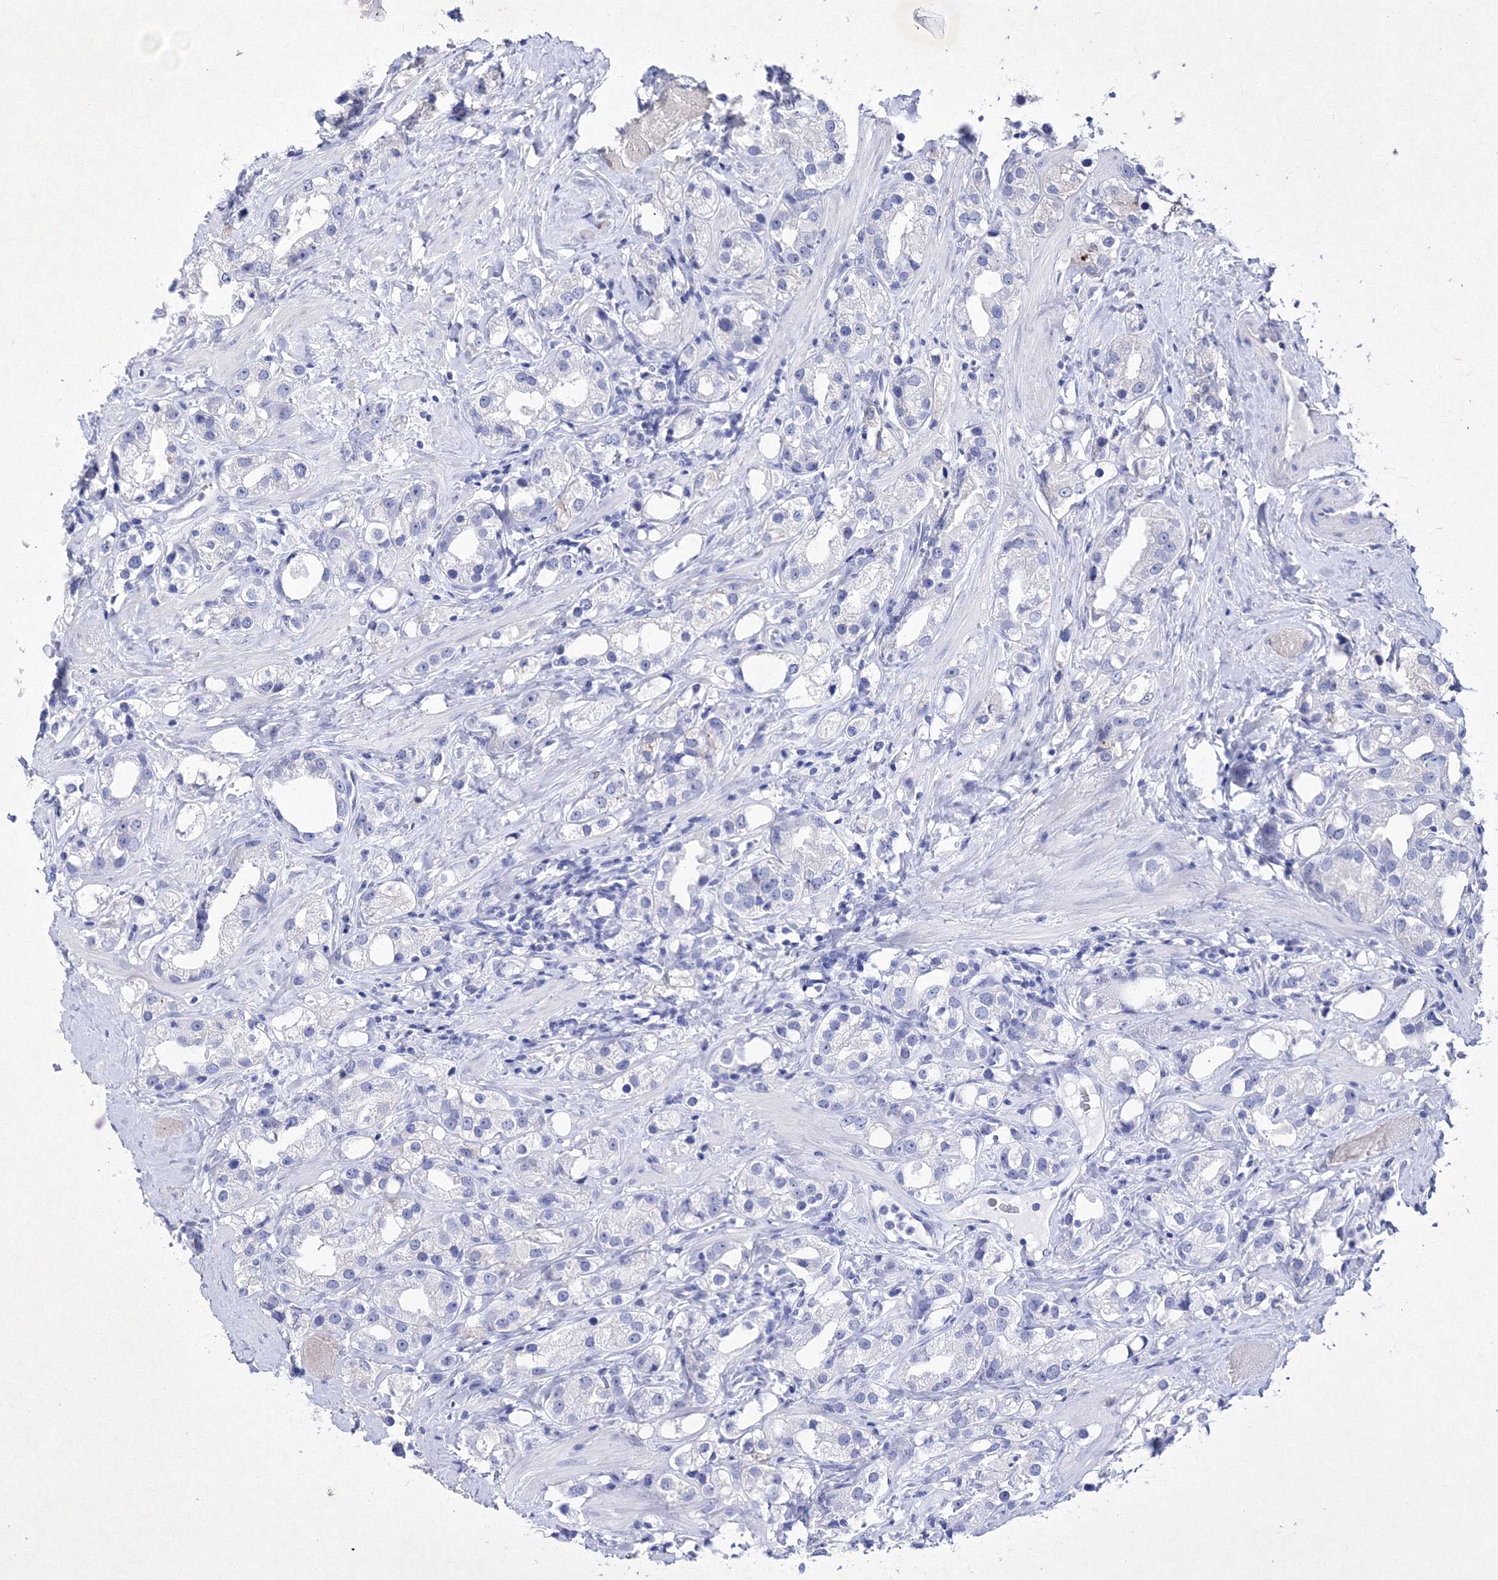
{"staining": {"intensity": "negative", "quantity": "none", "location": "none"}, "tissue": "prostate cancer", "cell_type": "Tumor cells", "image_type": "cancer", "snomed": [{"axis": "morphology", "description": "Adenocarcinoma, NOS"}, {"axis": "topography", "description": "Prostate"}], "caption": "Prostate cancer was stained to show a protein in brown. There is no significant staining in tumor cells.", "gene": "GPN1", "patient": {"sex": "male", "age": 79}}